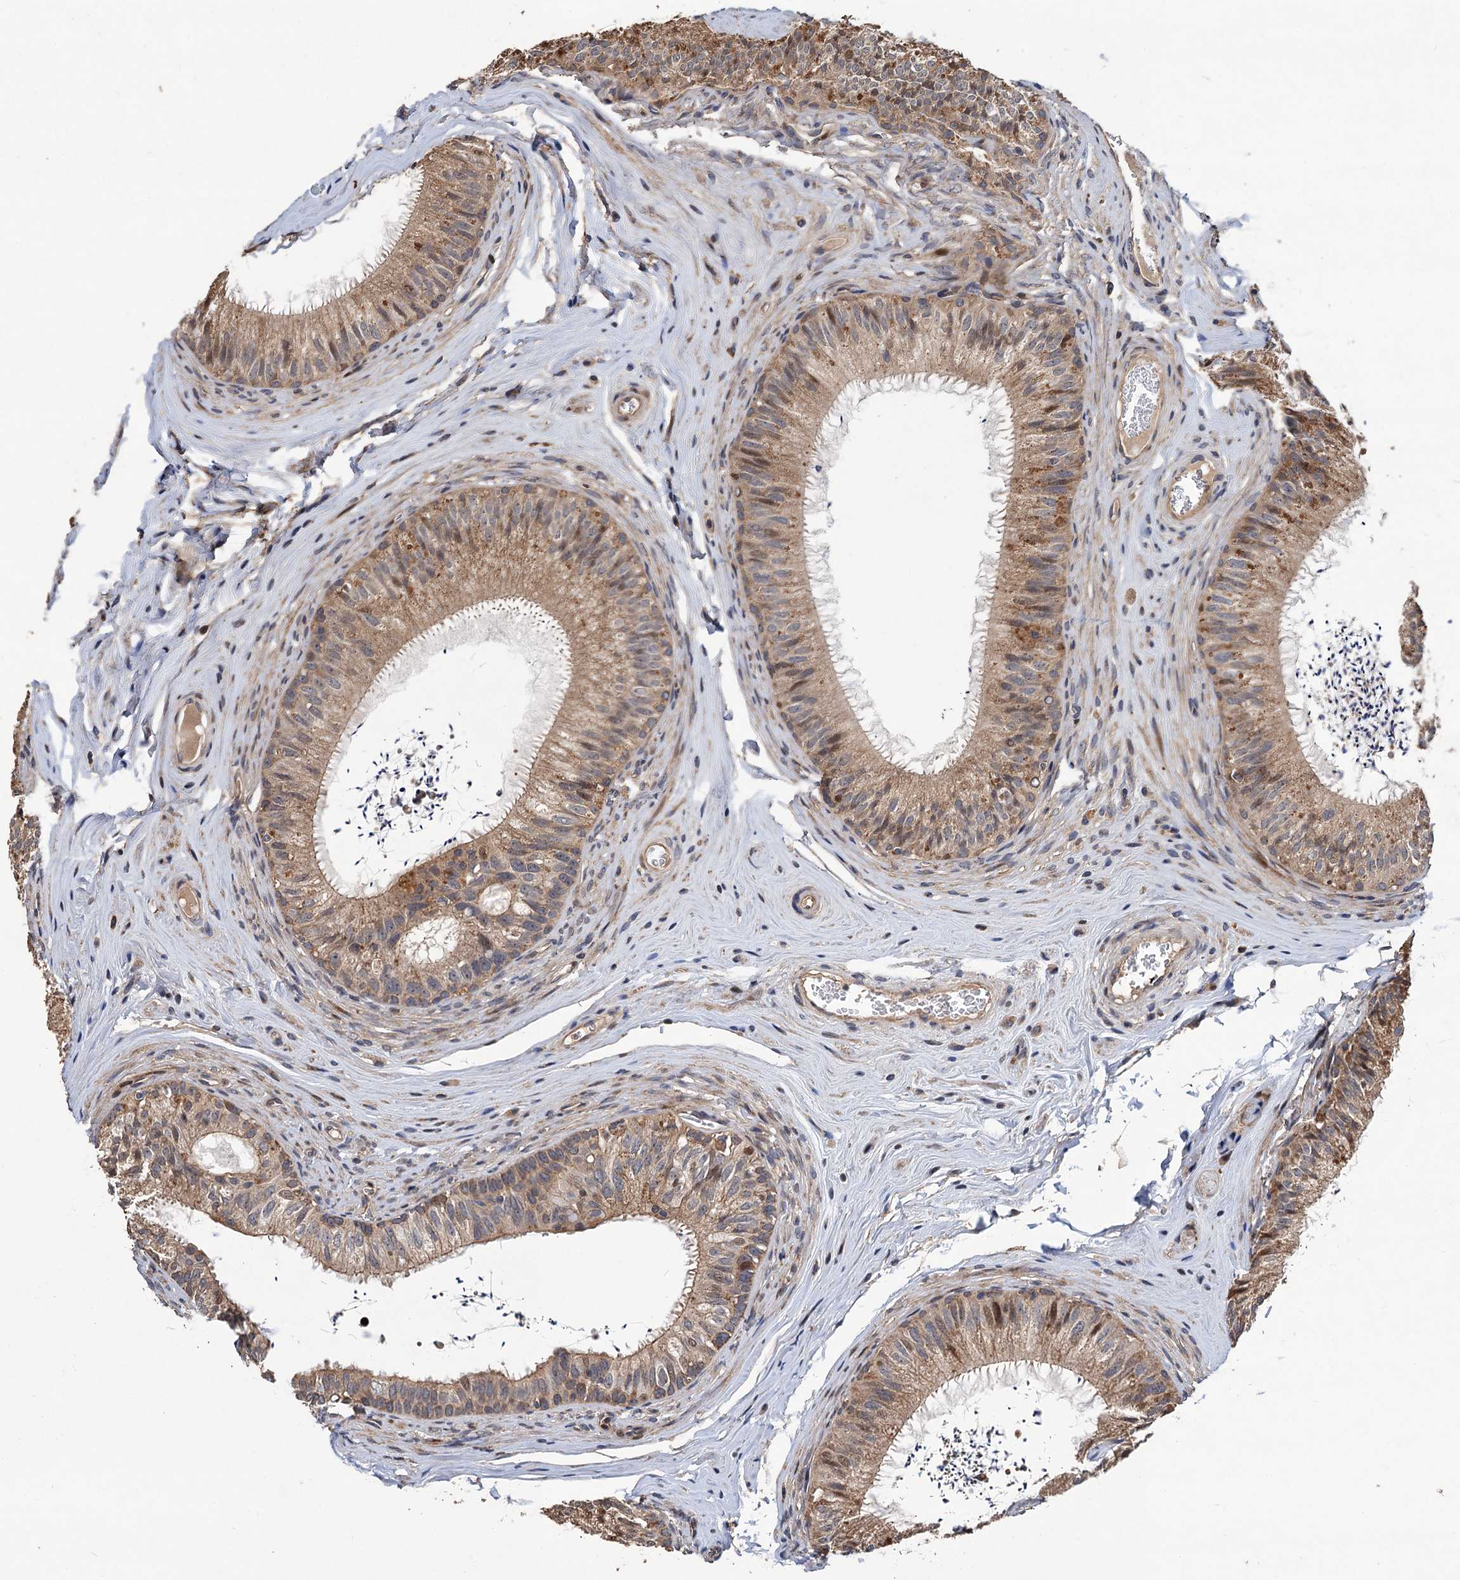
{"staining": {"intensity": "weak", "quantity": "25%-75%", "location": "cytoplasmic/membranous"}, "tissue": "epididymis", "cell_type": "Glandular cells", "image_type": "normal", "snomed": [{"axis": "morphology", "description": "Normal tissue, NOS"}, {"axis": "topography", "description": "Epididymis"}], "caption": "The histopathology image displays immunohistochemical staining of normal epididymis. There is weak cytoplasmic/membranous staining is present in about 25%-75% of glandular cells.", "gene": "TMEM39B", "patient": {"sex": "male", "age": 46}}